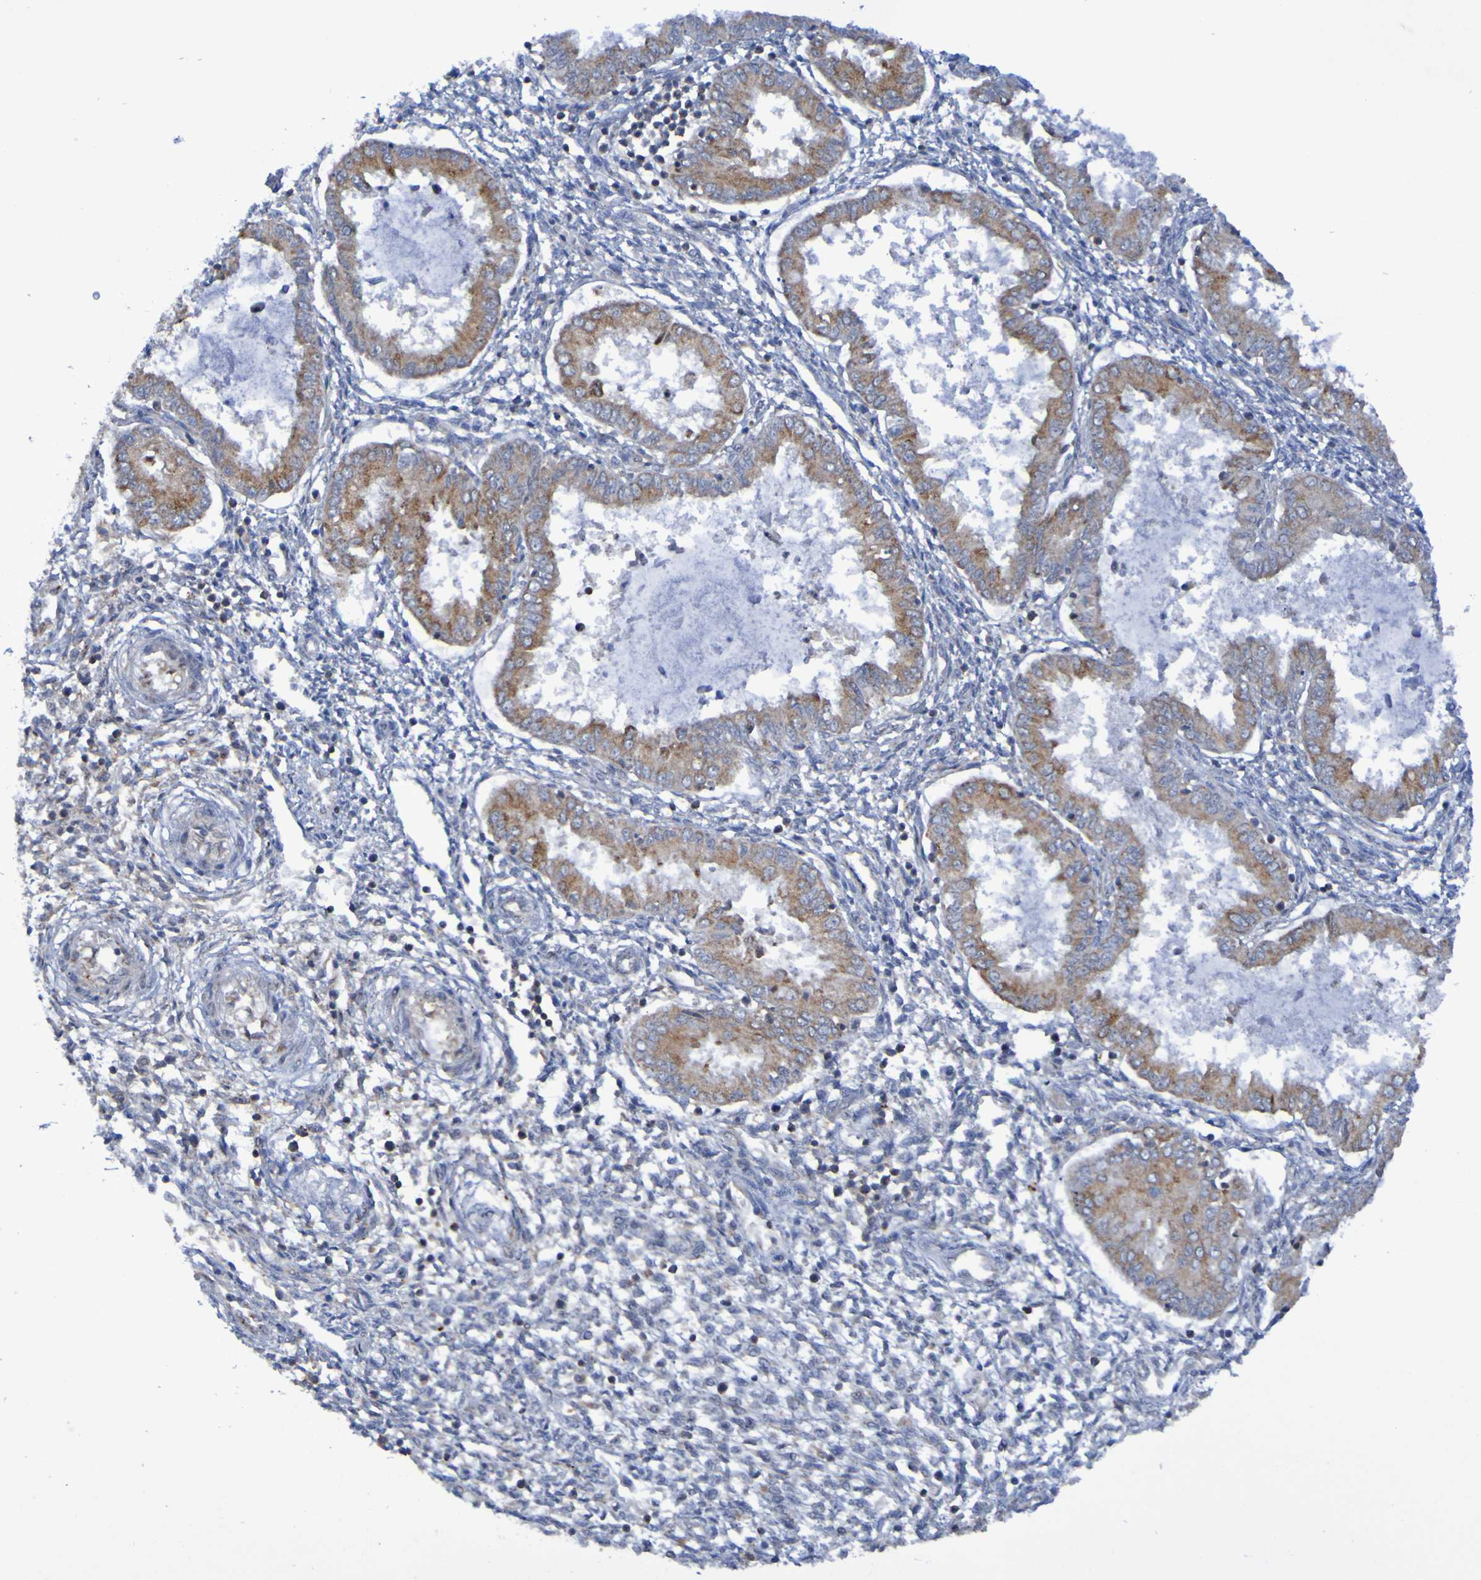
{"staining": {"intensity": "weak", "quantity": "<25%", "location": "cytoplasmic/membranous"}, "tissue": "endometrium", "cell_type": "Cells in endometrial stroma", "image_type": "normal", "snomed": [{"axis": "morphology", "description": "Normal tissue, NOS"}, {"axis": "topography", "description": "Endometrium"}], "caption": "Cells in endometrial stroma show no significant staining in normal endometrium.", "gene": "LMBRD2", "patient": {"sex": "female", "age": 33}}